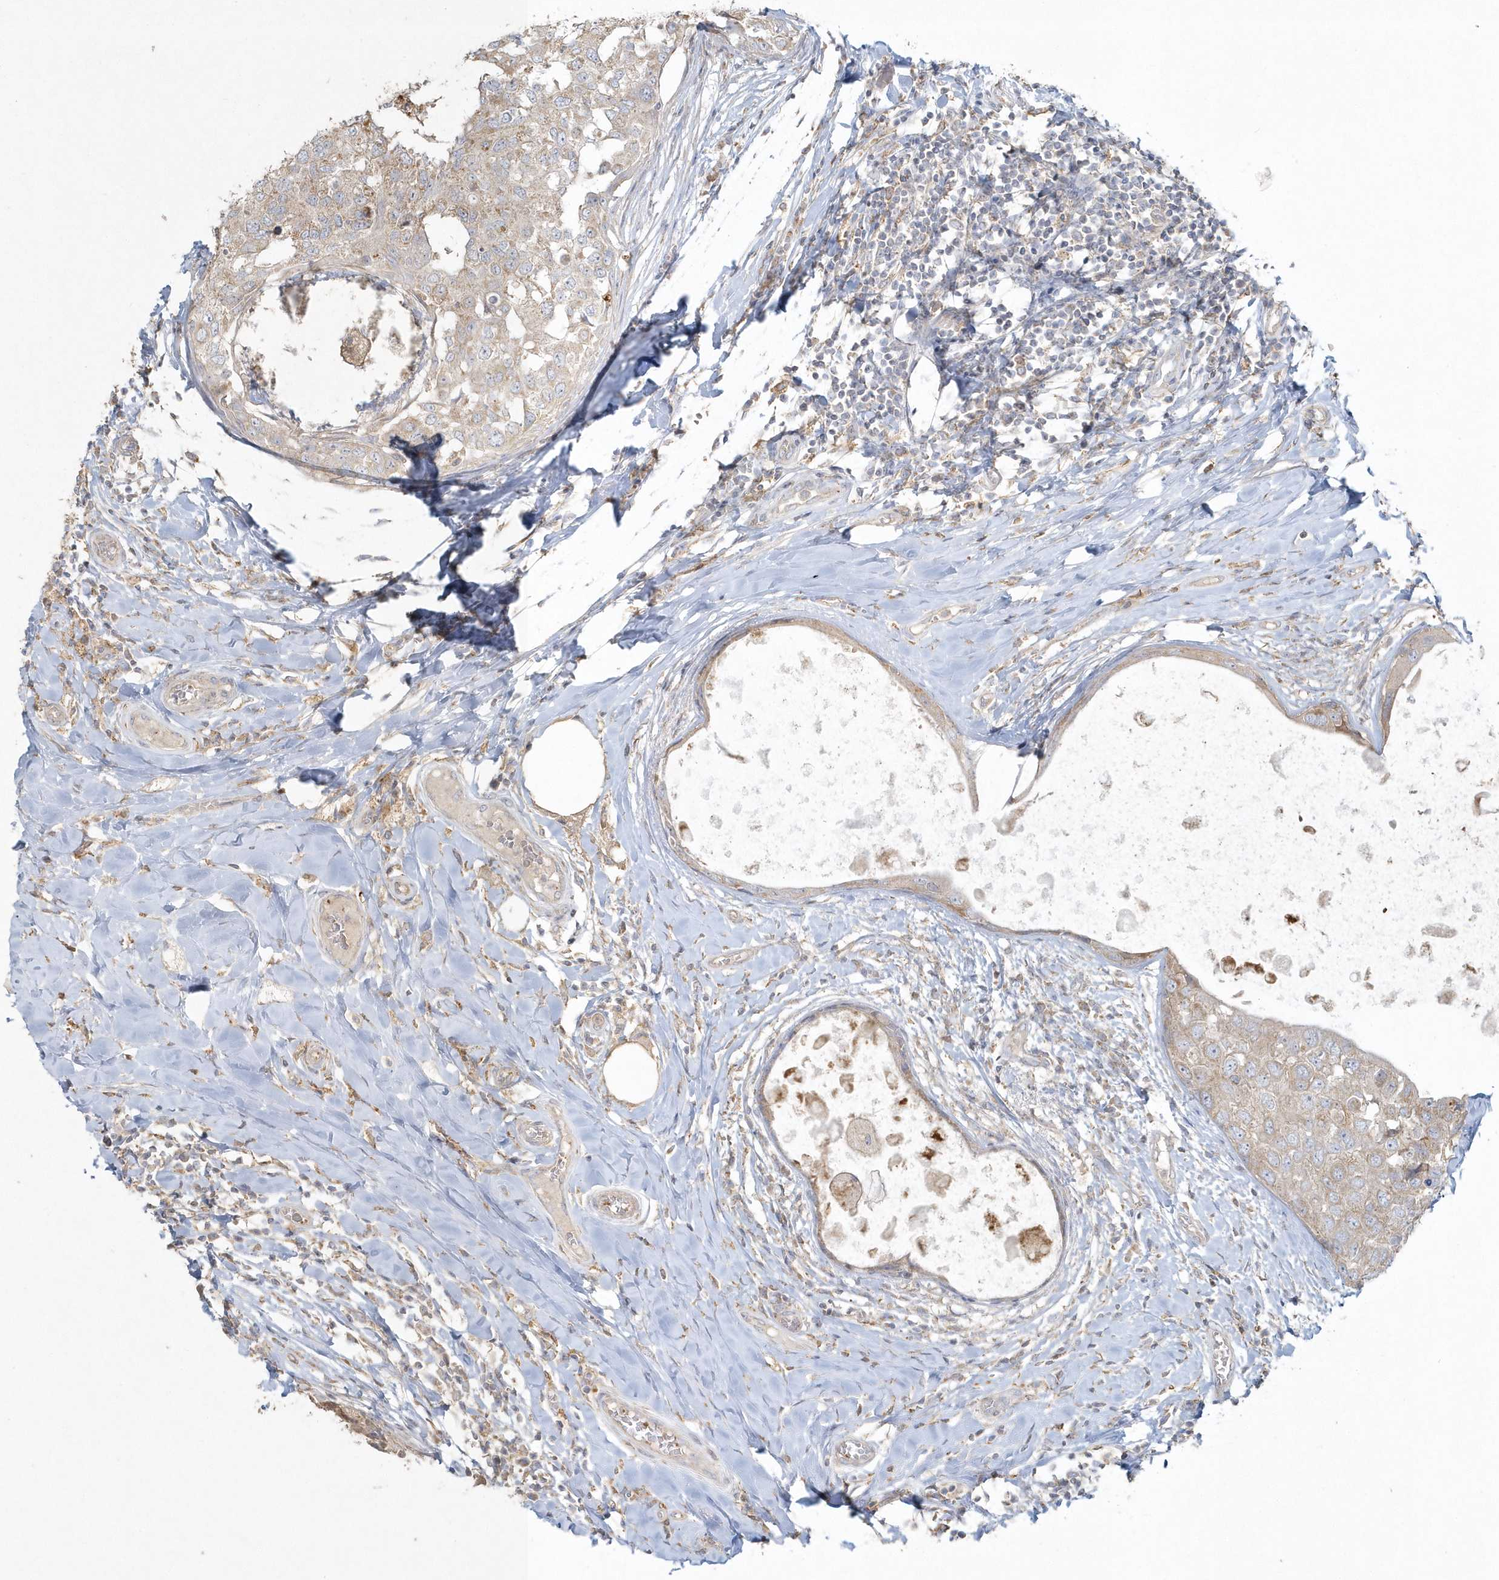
{"staining": {"intensity": "weak", "quantity": "<25%", "location": "cytoplasmic/membranous"}, "tissue": "breast cancer", "cell_type": "Tumor cells", "image_type": "cancer", "snomed": [{"axis": "morphology", "description": "Duct carcinoma"}, {"axis": "topography", "description": "Breast"}], "caption": "The photomicrograph demonstrates no staining of tumor cells in infiltrating ductal carcinoma (breast).", "gene": "BLTP3A", "patient": {"sex": "female", "age": 27}}